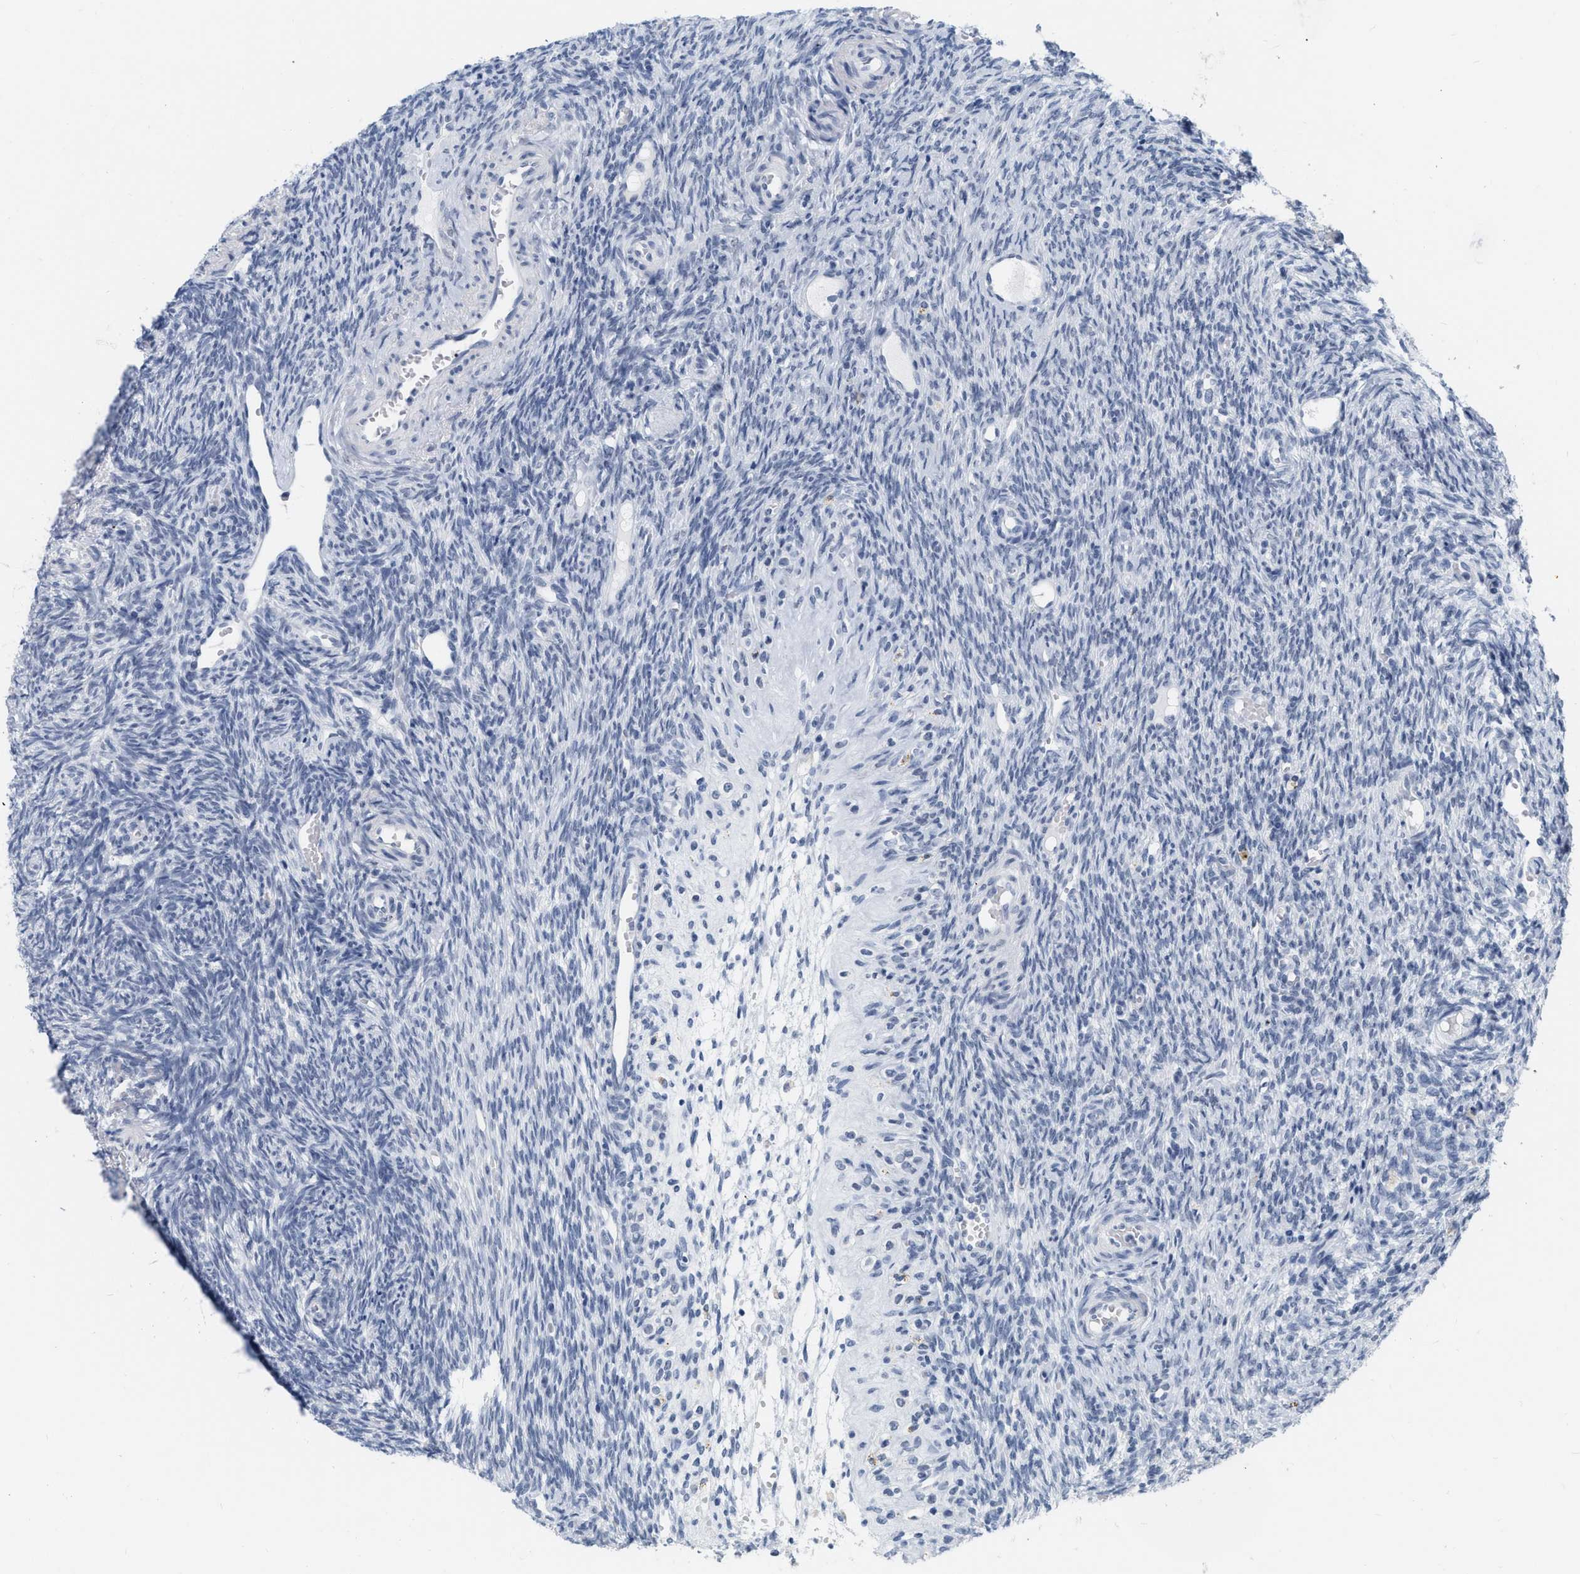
{"staining": {"intensity": "negative", "quantity": "none", "location": "none"}, "tissue": "ovary", "cell_type": "Follicle cells", "image_type": "normal", "snomed": [{"axis": "morphology", "description": "Normal tissue, NOS"}, {"axis": "topography", "description": "Ovary"}], "caption": "Immunohistochemistry (IHC) micrograph of normal ovary: human ovary stained with DAB exhibits no significant protein positivity in follicle cells.", "gene": "XIRP1", "patient": {"sex": "female", "age": 41}}